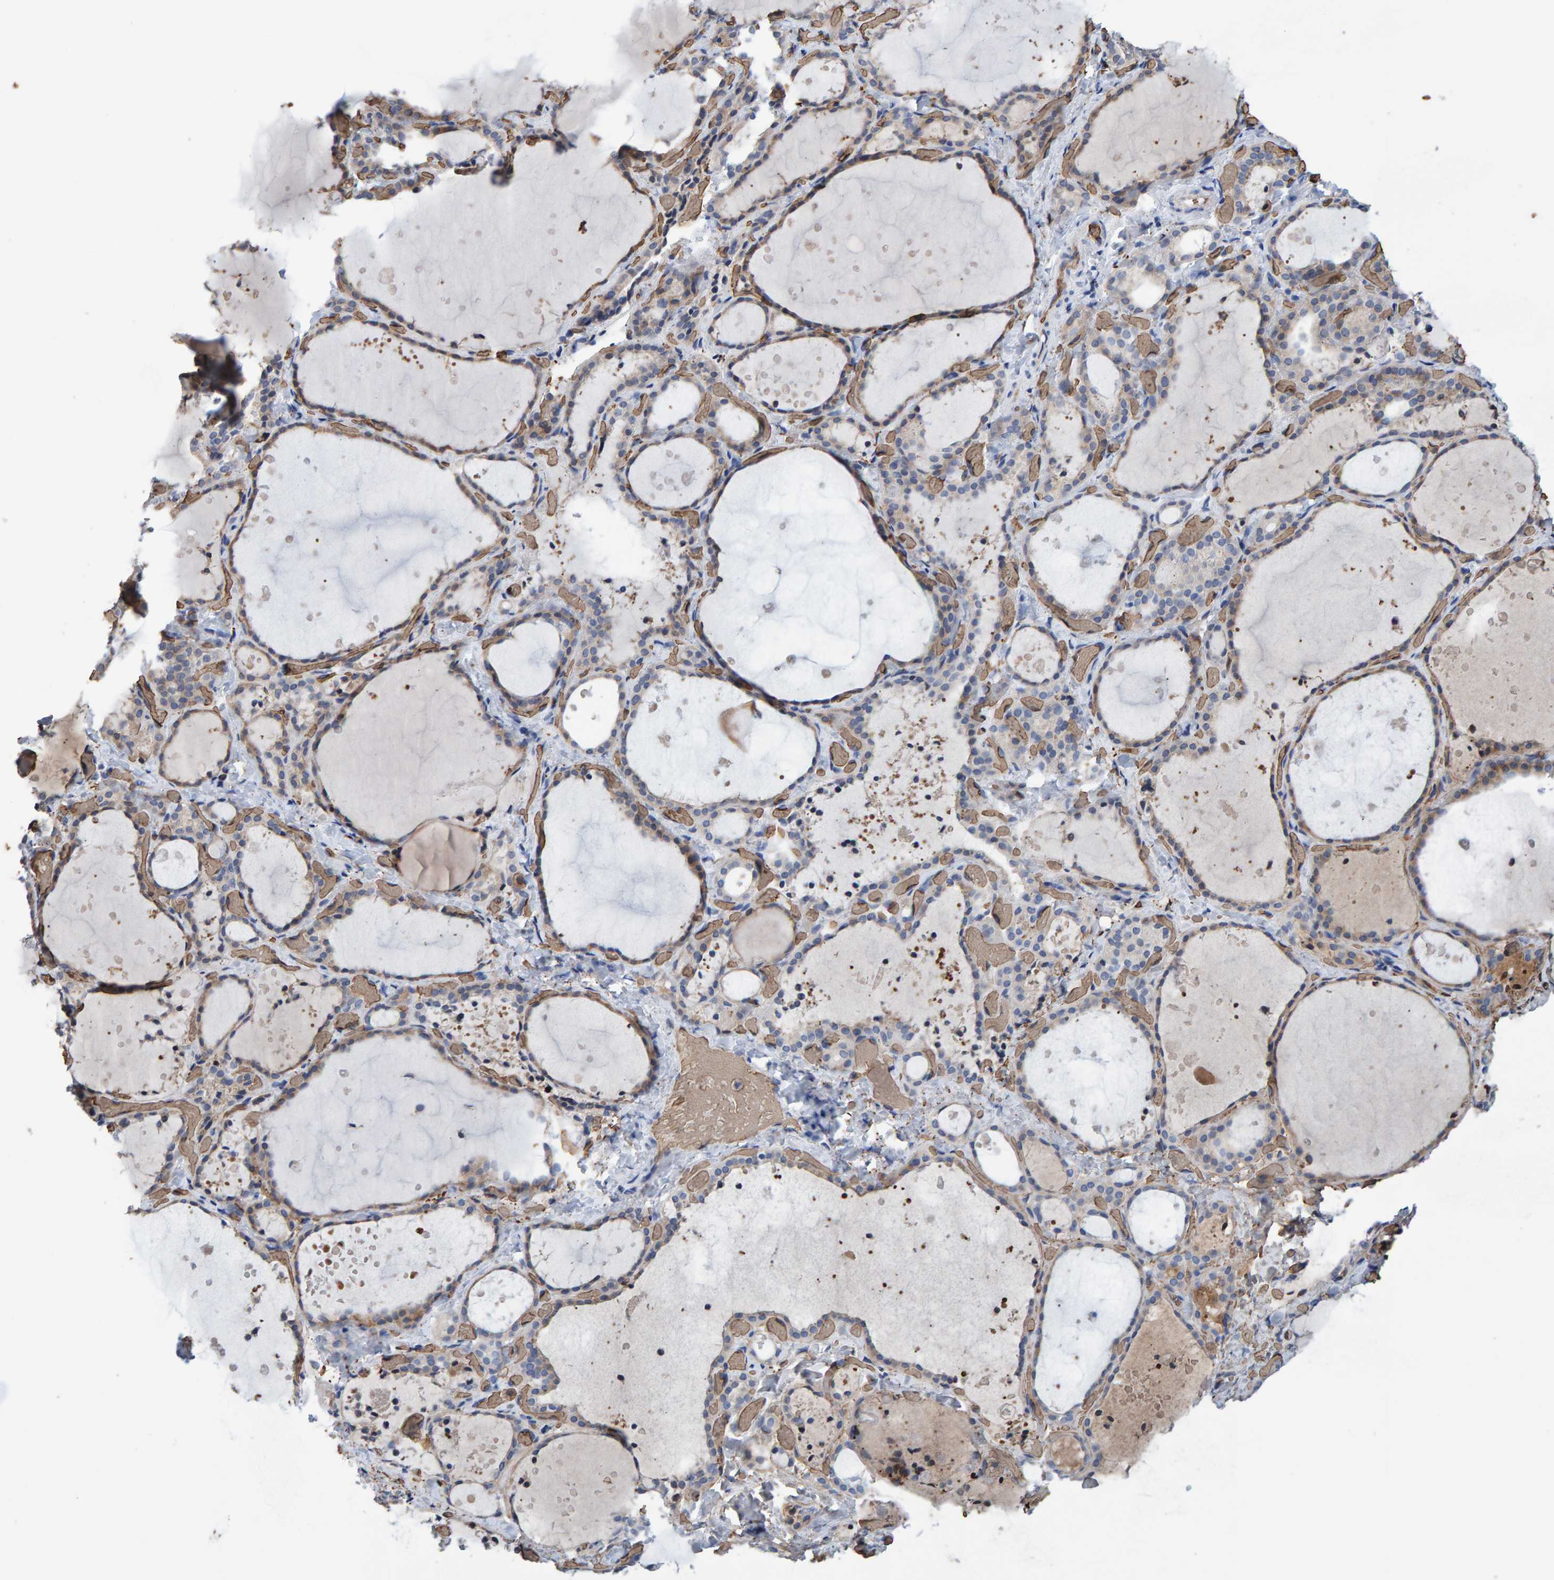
{"staining": {"intensity": "moderate", "quantity": ">75%", "location": "cytoplasmic/membranous"}, "tissue": "thyroid gland", "cell_type": "Glandular cells", "image_type": "normal", "snomed": [{"axis": "morphology", "description": "Normal tissue, NOS"}, {"axis": "topography", "description": "Thyroid gland"}], "caption": "The photomicrograph displays staining of normal thyroid gland, revealing moderate cytoplasmic/membranous protein positivity (brown color) within glandular cells.", "gene": "VPS9D1", "patient": {"sex": "female", "age": 44}}